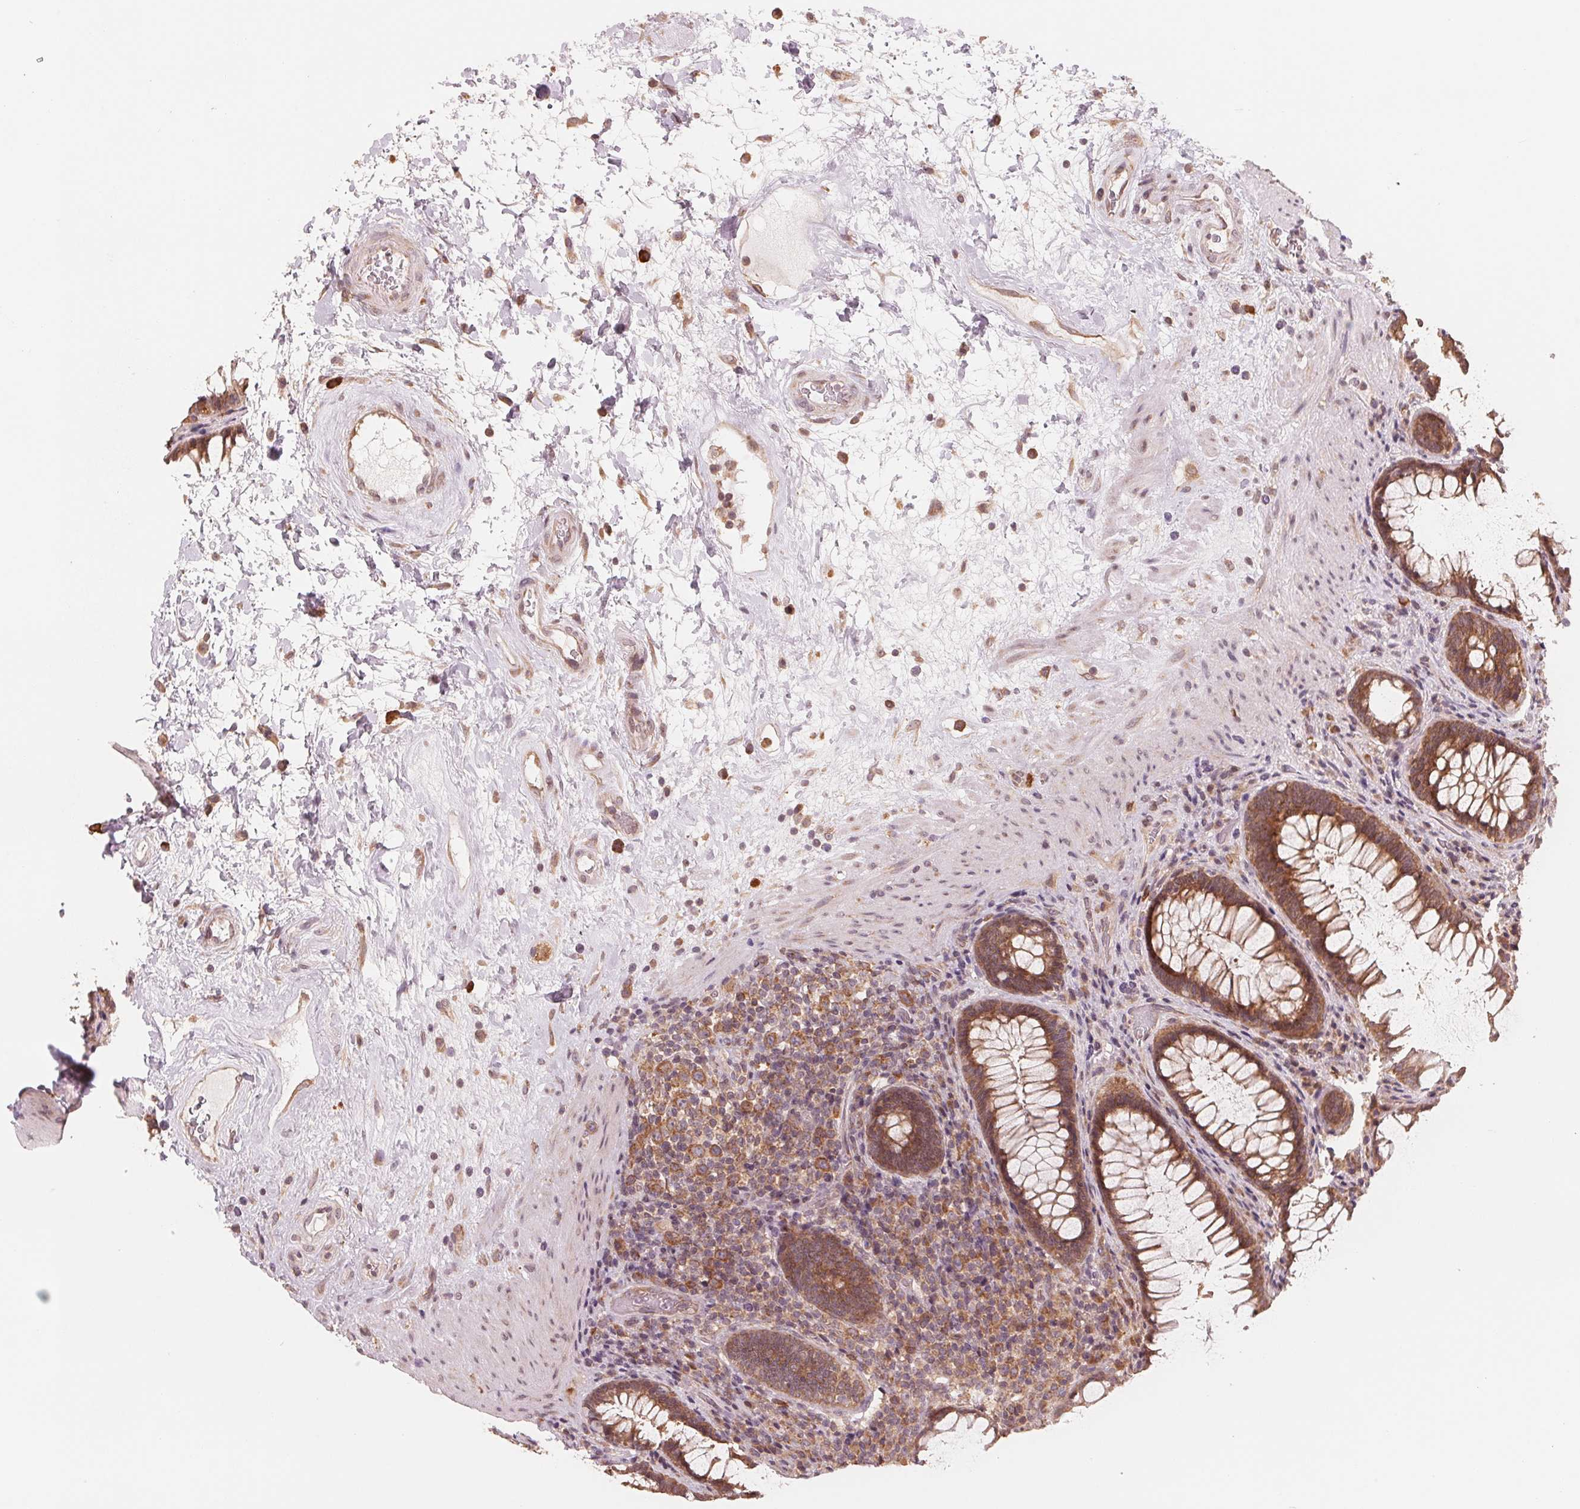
{"staining": {"intensity": "moderate", "quantity": ">75%", "location": "cytoplasmic/membranous"}, "tissue": "rectum", "cell_type": "Glandular cells", "image_type": "normal", "snomed": [{"axis": "morphology", "description": "Normal tissue, NOS"}, {"axis": "topography", "description": "Rectum"}], "caption": "Glandular cells demonstrate medium levels of moderate cytoplasmic/membranous staining in about >75% of cells in benign rectum.", "gene": "GIGYF2", "patient": {"sex": "male", "age": 72}}